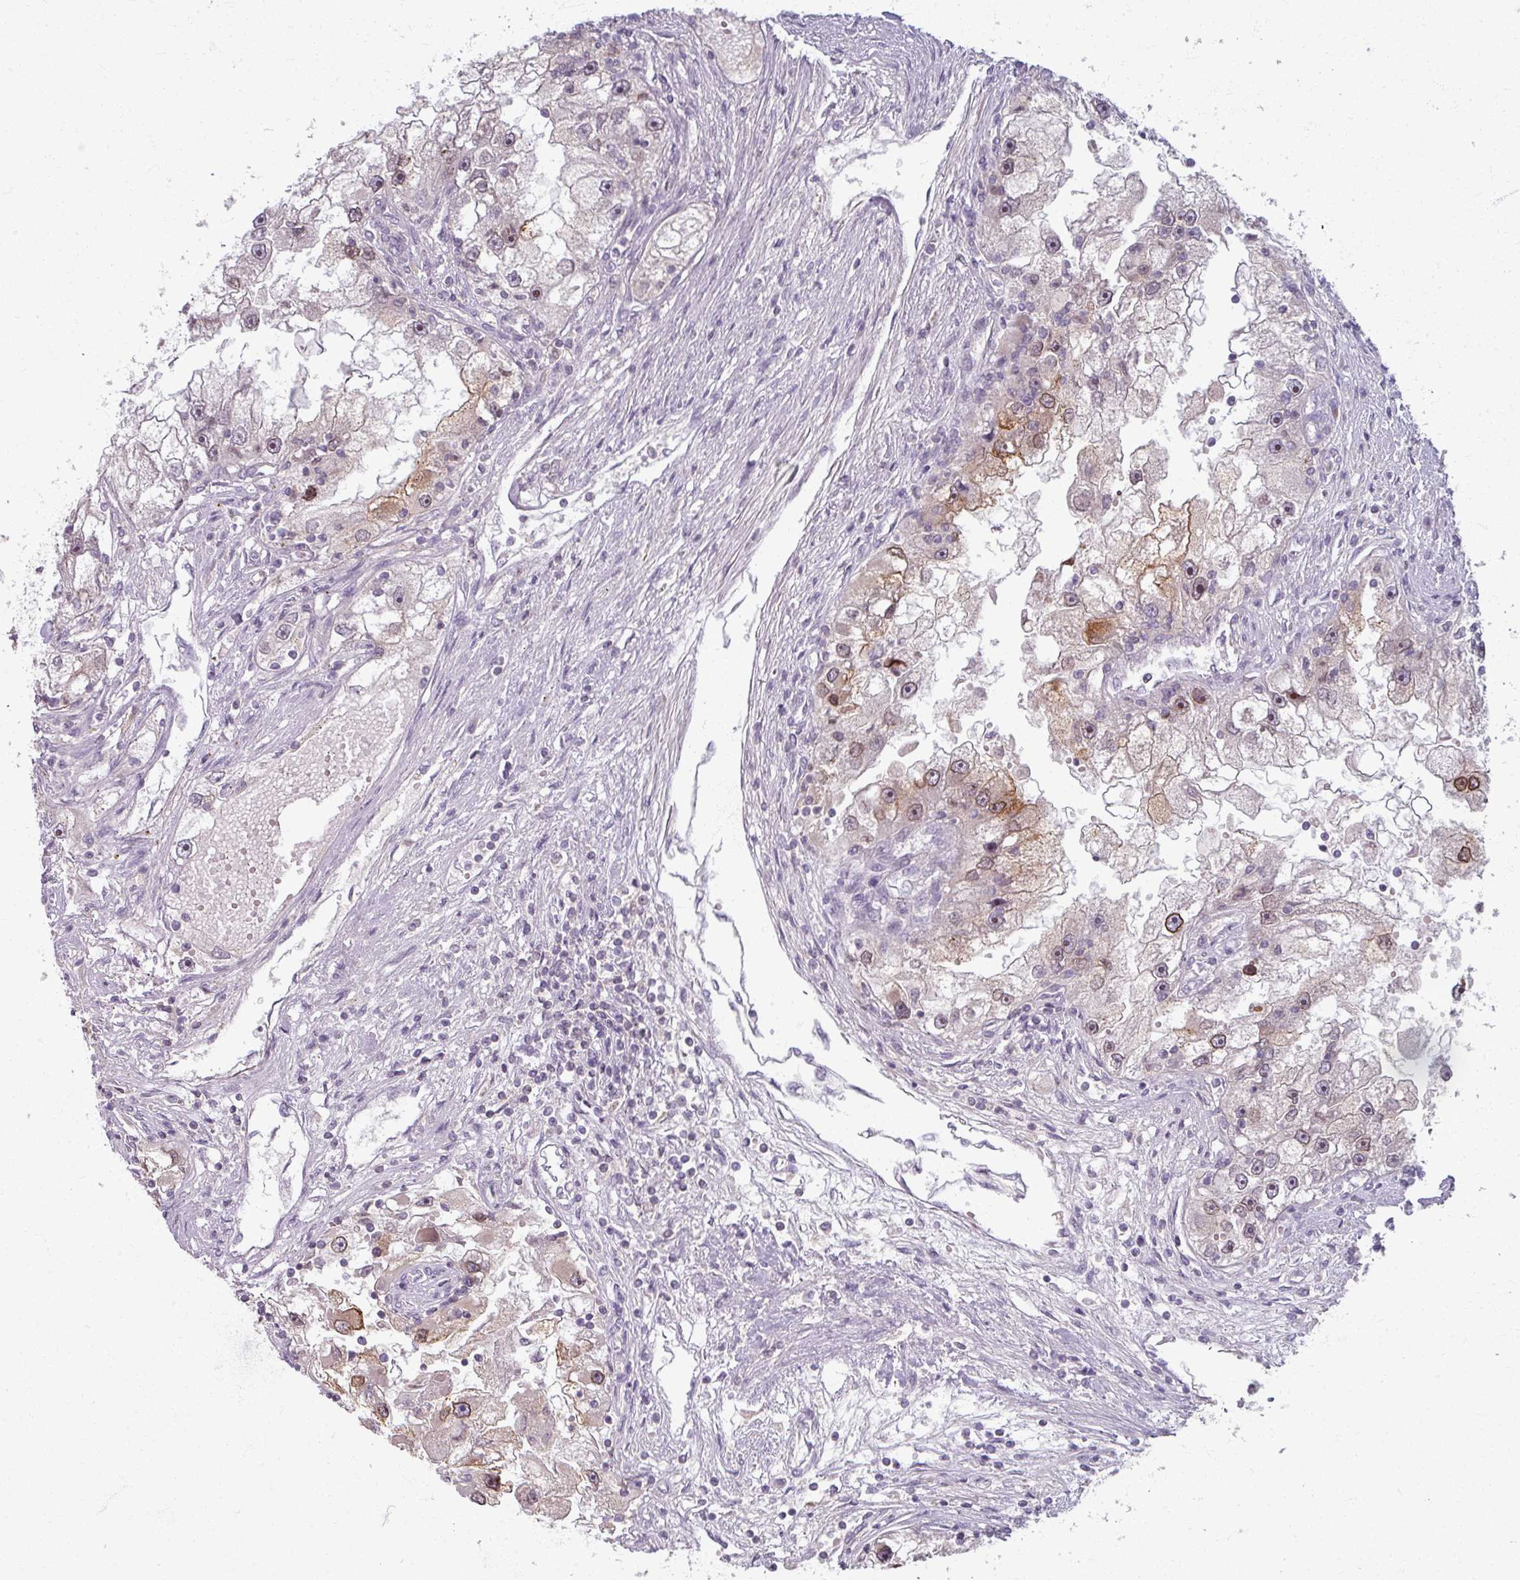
{"staining": {"intensity": "moderate", "quantity": "<25%", "location": "nuclear"}, "tissue": "renal cancer", "cell_type": "Tumor cells", "image_type": "cancer", "snomed": [{"axis": "morphology", "description": "Adenocarcinoma, NOS"}, {"axis": "topography", "description": "Kidney"}], "caption": "Moderate nuclear staining is seen in approximately <25% of tumor cells in renal cancer.", "gene": "TTLL7", "patient": {"sex": "male", "age": 63}}